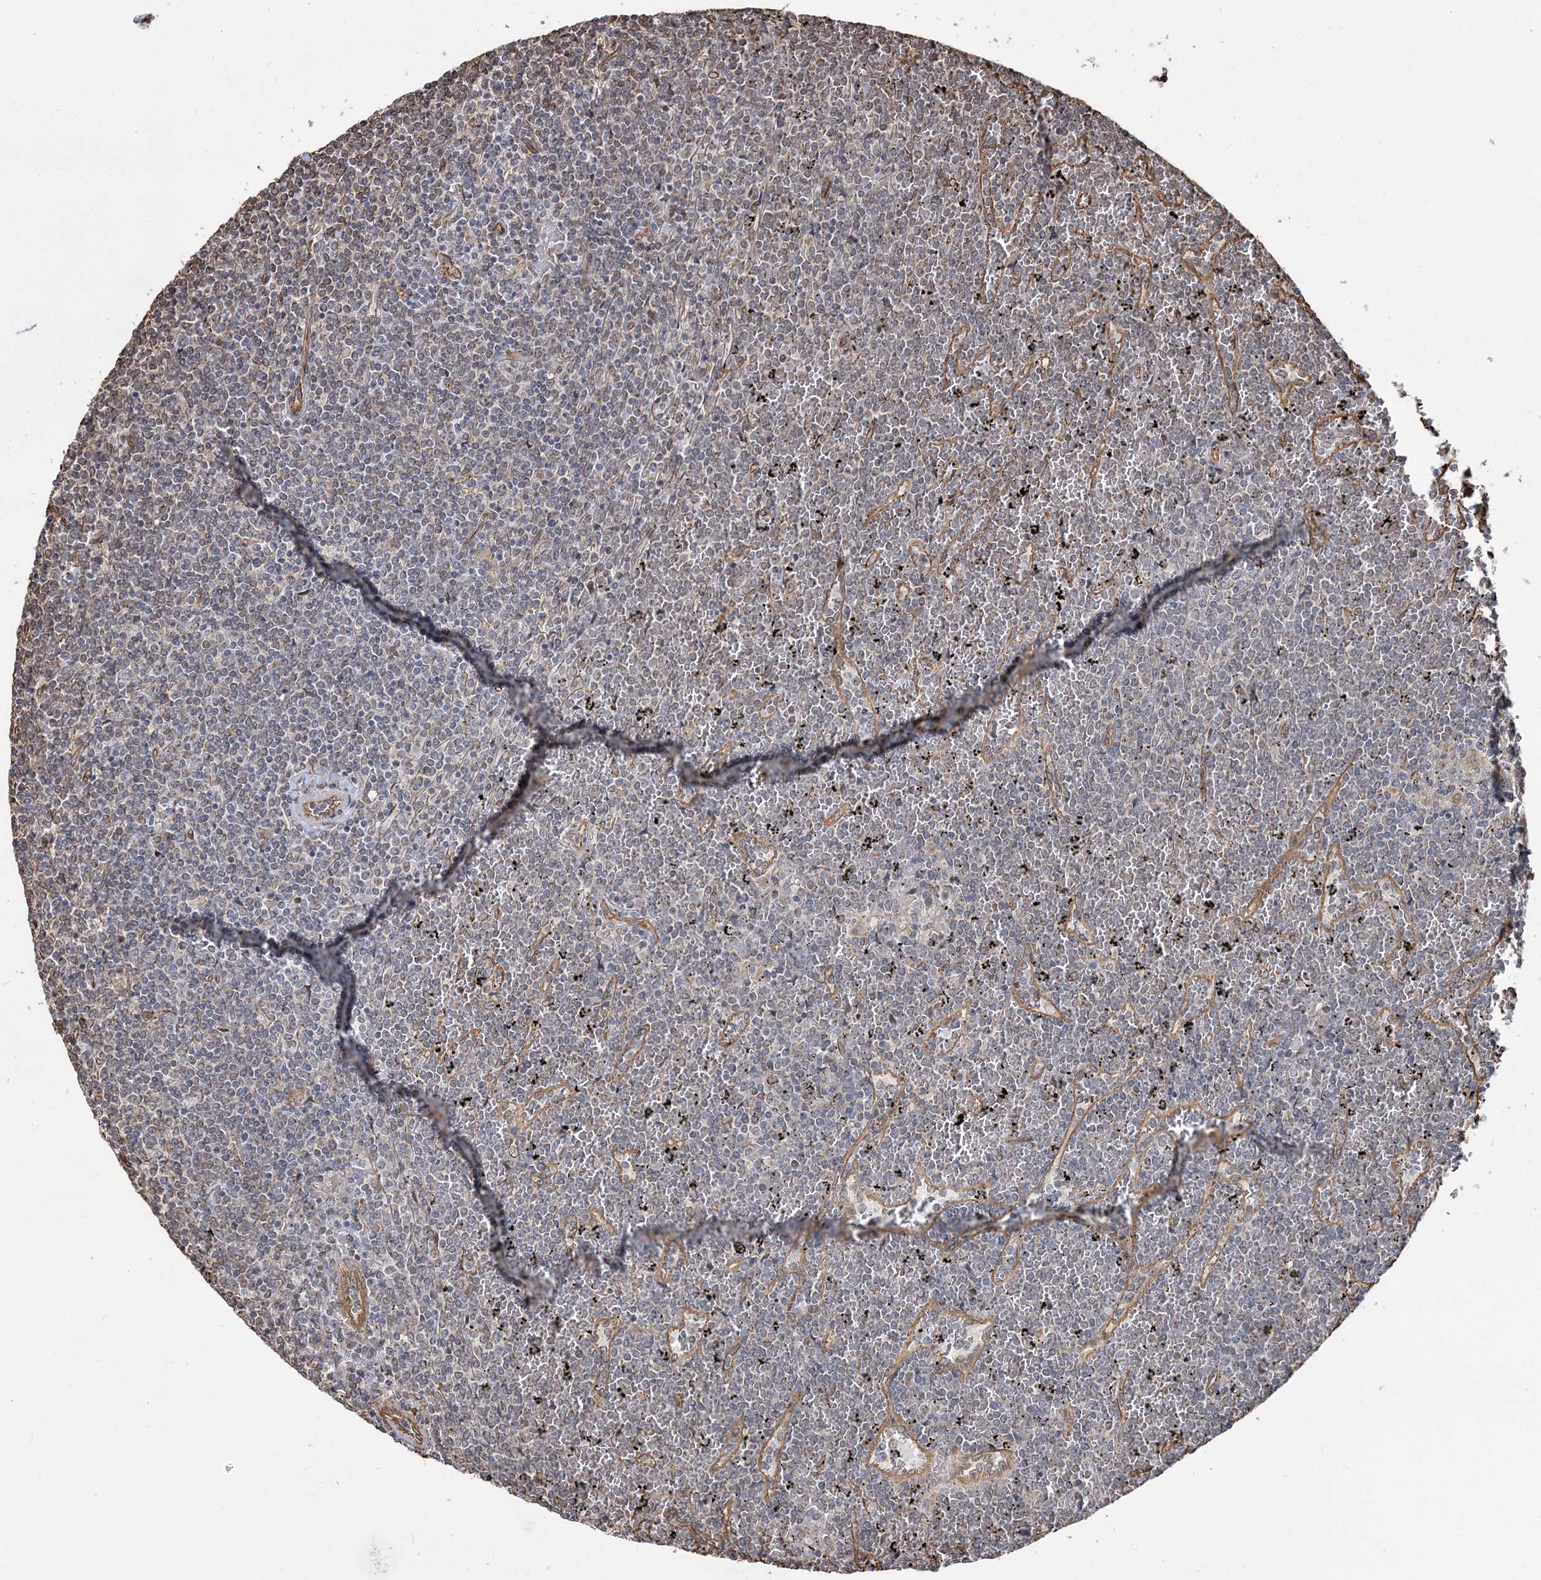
{"staining": {"intensity": "negative", "quantity": "none", "location": "none"}, "tissue": "lymphoma", "cell_type": "Tumor cells", "image_type": "cancer", "snomed": [{"axis": "morphology", "description": "Malignant lymphoma, non-Hodgkin's type, Low grade"}, {"axis": "topography", "description": "Spleen"}], "caption": "Lymphoma was stained to show a protein in brown. There is no significant positivity in tumor cells.", "gene": "ATP11B", "patient": {"sex": "female", "age": 19}}